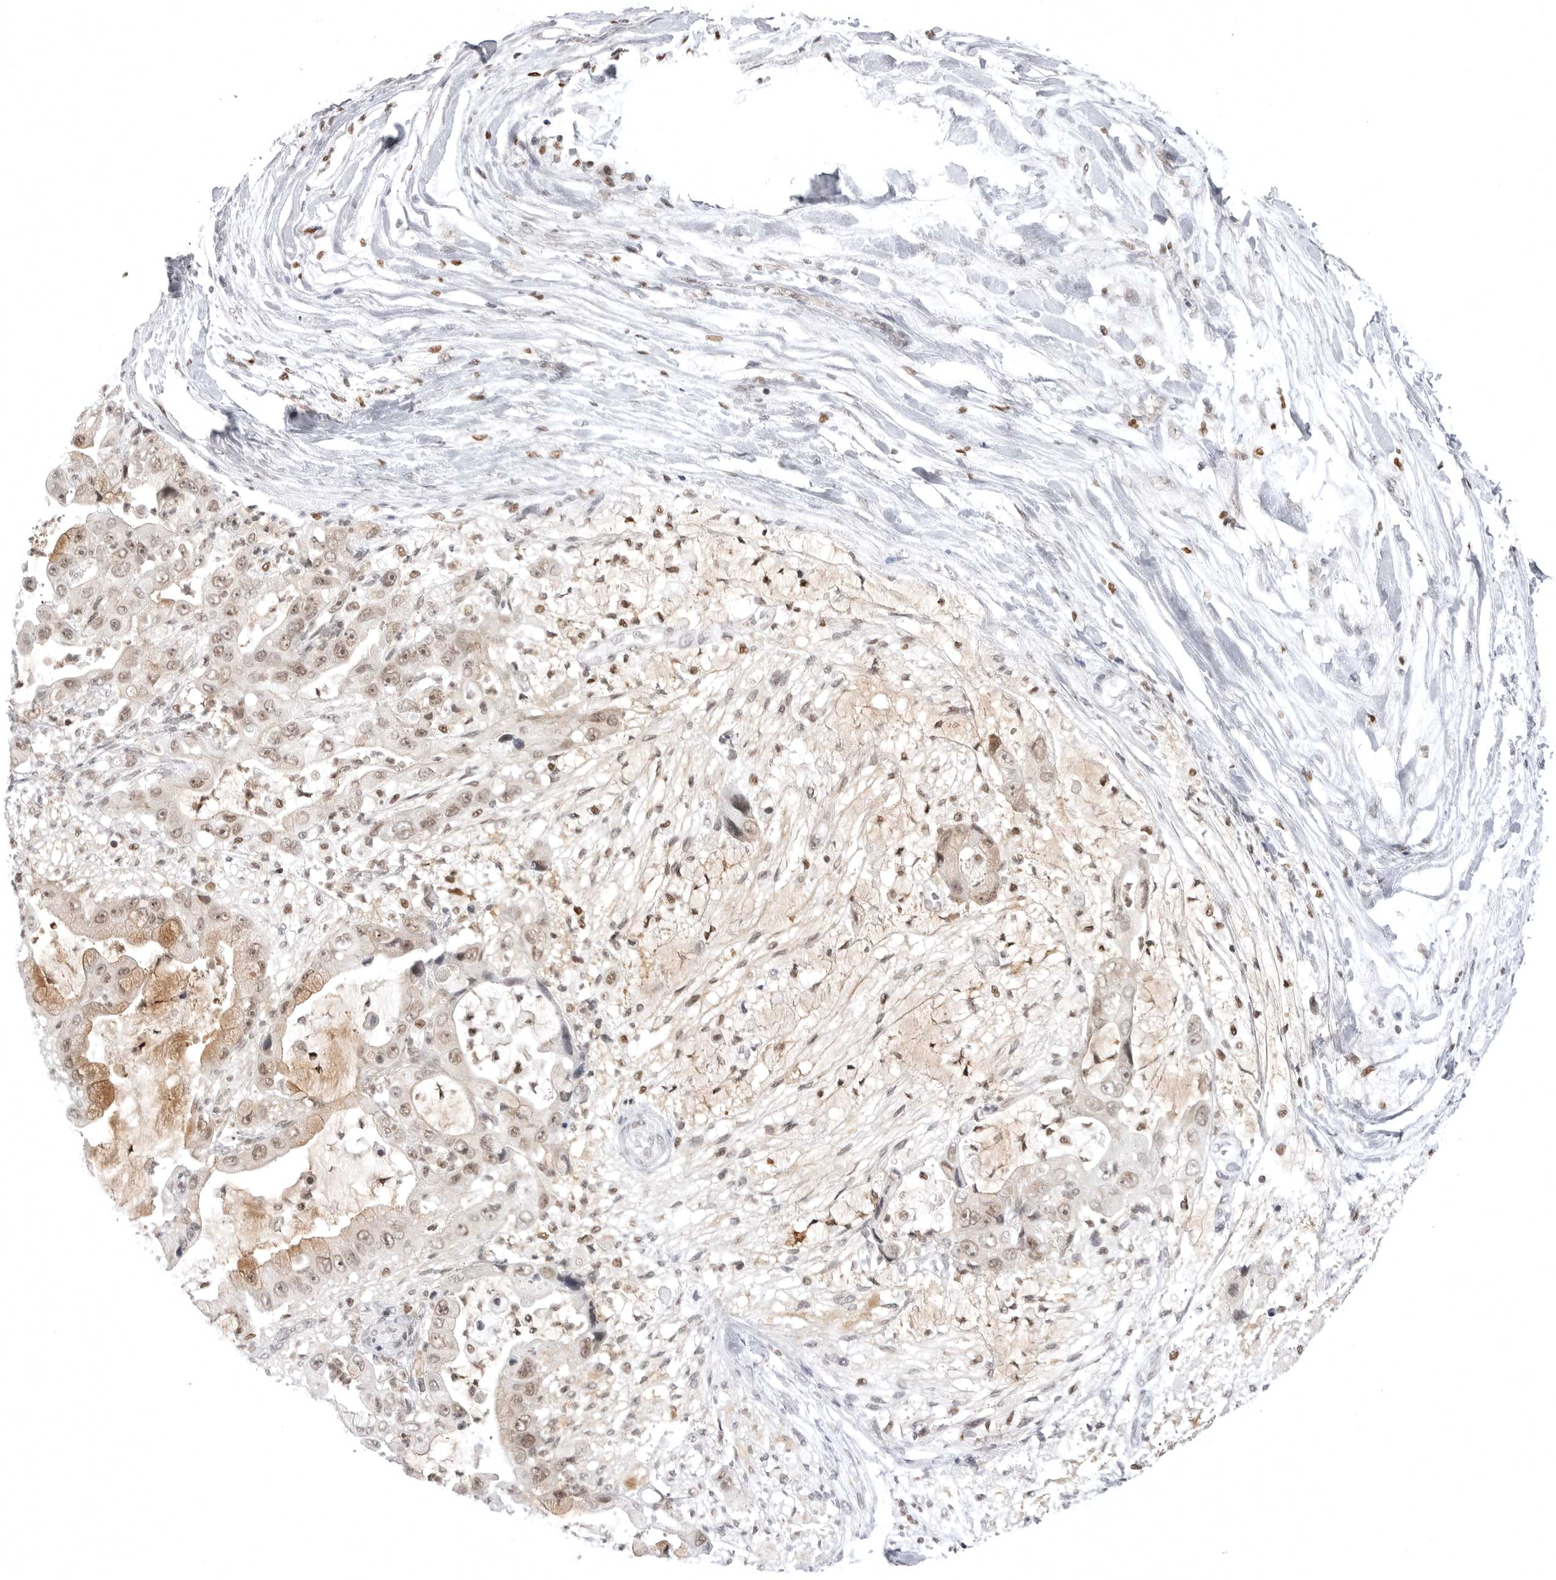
{"staining": {"intensity": "moderate", "quantity": "25%-75%", "location": "cytoplasmic/membranous,nuclear"}, "tissue": "liver cancer", "cell_type": "Tumor cells", "image_type": "cancer", "snomed": [{"axis": "morphology", "description": "Cholangiocarcinoma"}, {"axis": "topography", "description": "Liver"}], "caption": "The histopathology image demonstrates staining of liver cancer (cholangiocarcinoma), revealing moderate cytoplasmic/membranous and nuclear protein staining (brown color) within tumor cells.", "gene": "PTK2B", "patient": {"sex": "female", "age": 54}}